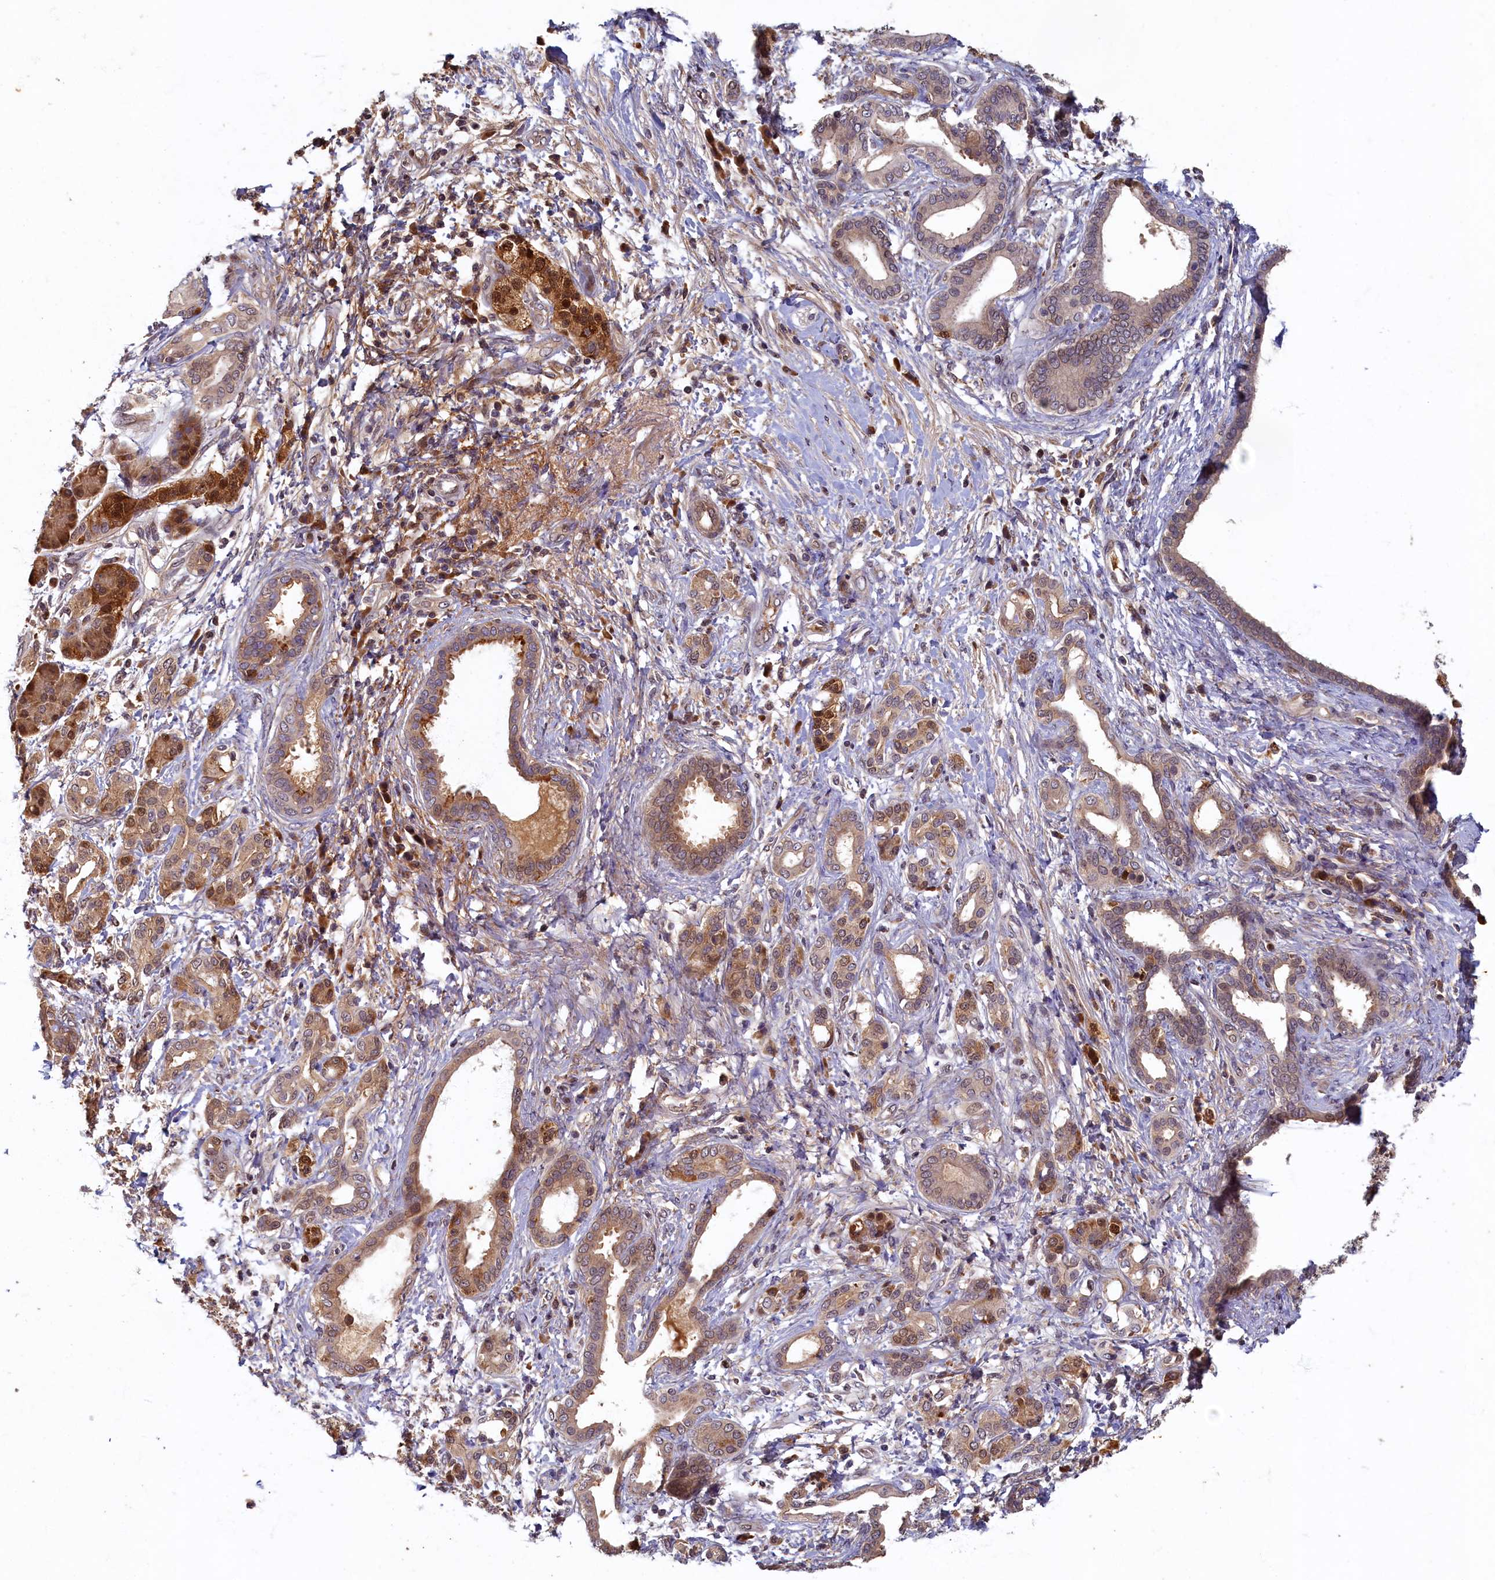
{"staining": {"intensity": "moderate", "quantity": "<25%", "location": "cytoplasmic/membranous"}, "tissue": "pancreatic cancer", "cell_type": "Tumor cells", "image_type": "cancer", "snomed": [{"axis": "morphology", "description": "Adenocarcinoma, NOS"}, {"axis": "topography", "description": "Pancreas"}], "caption": "Brown immunohistochemical staining in pancreatic cancer (adenocarcinoma) displays moderate cytoplasmic/membranous staining in approximately <25% of tumor cells.", "gene": "LCMT2", "patient": {"sex": "female", "age": 55}}